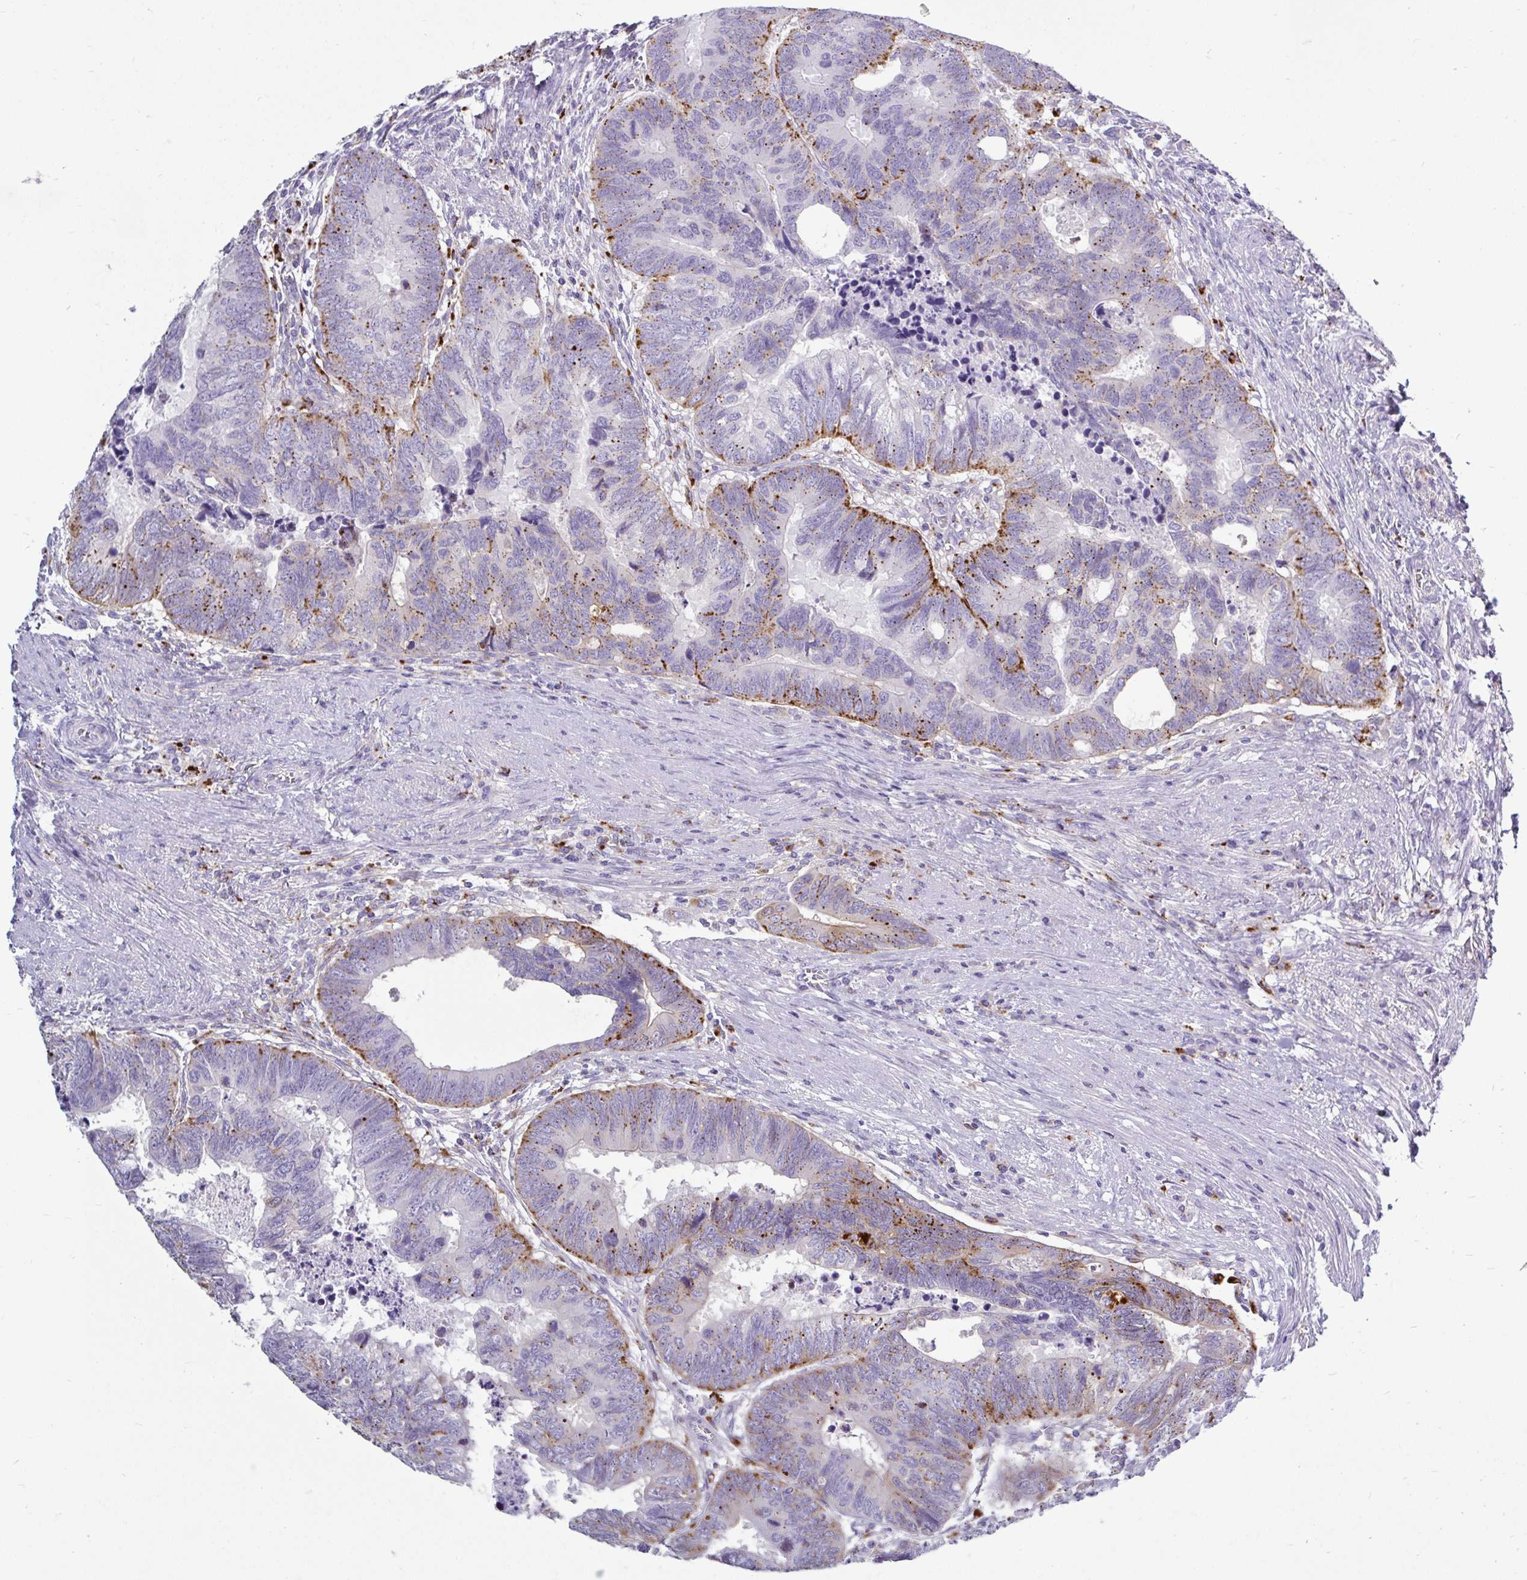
{"staining": {"intensity": "strong", "quantity": "25%-75%", "location": "cytoplasmic/membranous"}, "tissue": "colorectal cancer", "cell_type": "Tumor cells", "image_type": "cancer", "snomed": [{"axis": "morphology", "description": "Adenocarcinoma, NOS"}, {"axis": "topography", "description": "Colon"}], "caption": "Brown immunohistochemical staining in colorectal adenocarcinoma displays strong cytoplasmic/membranous expression in approximately 25%-75% of tumor cells.", "gene": "CTSZ", "patient": {"sex": "male", "age": 62}}